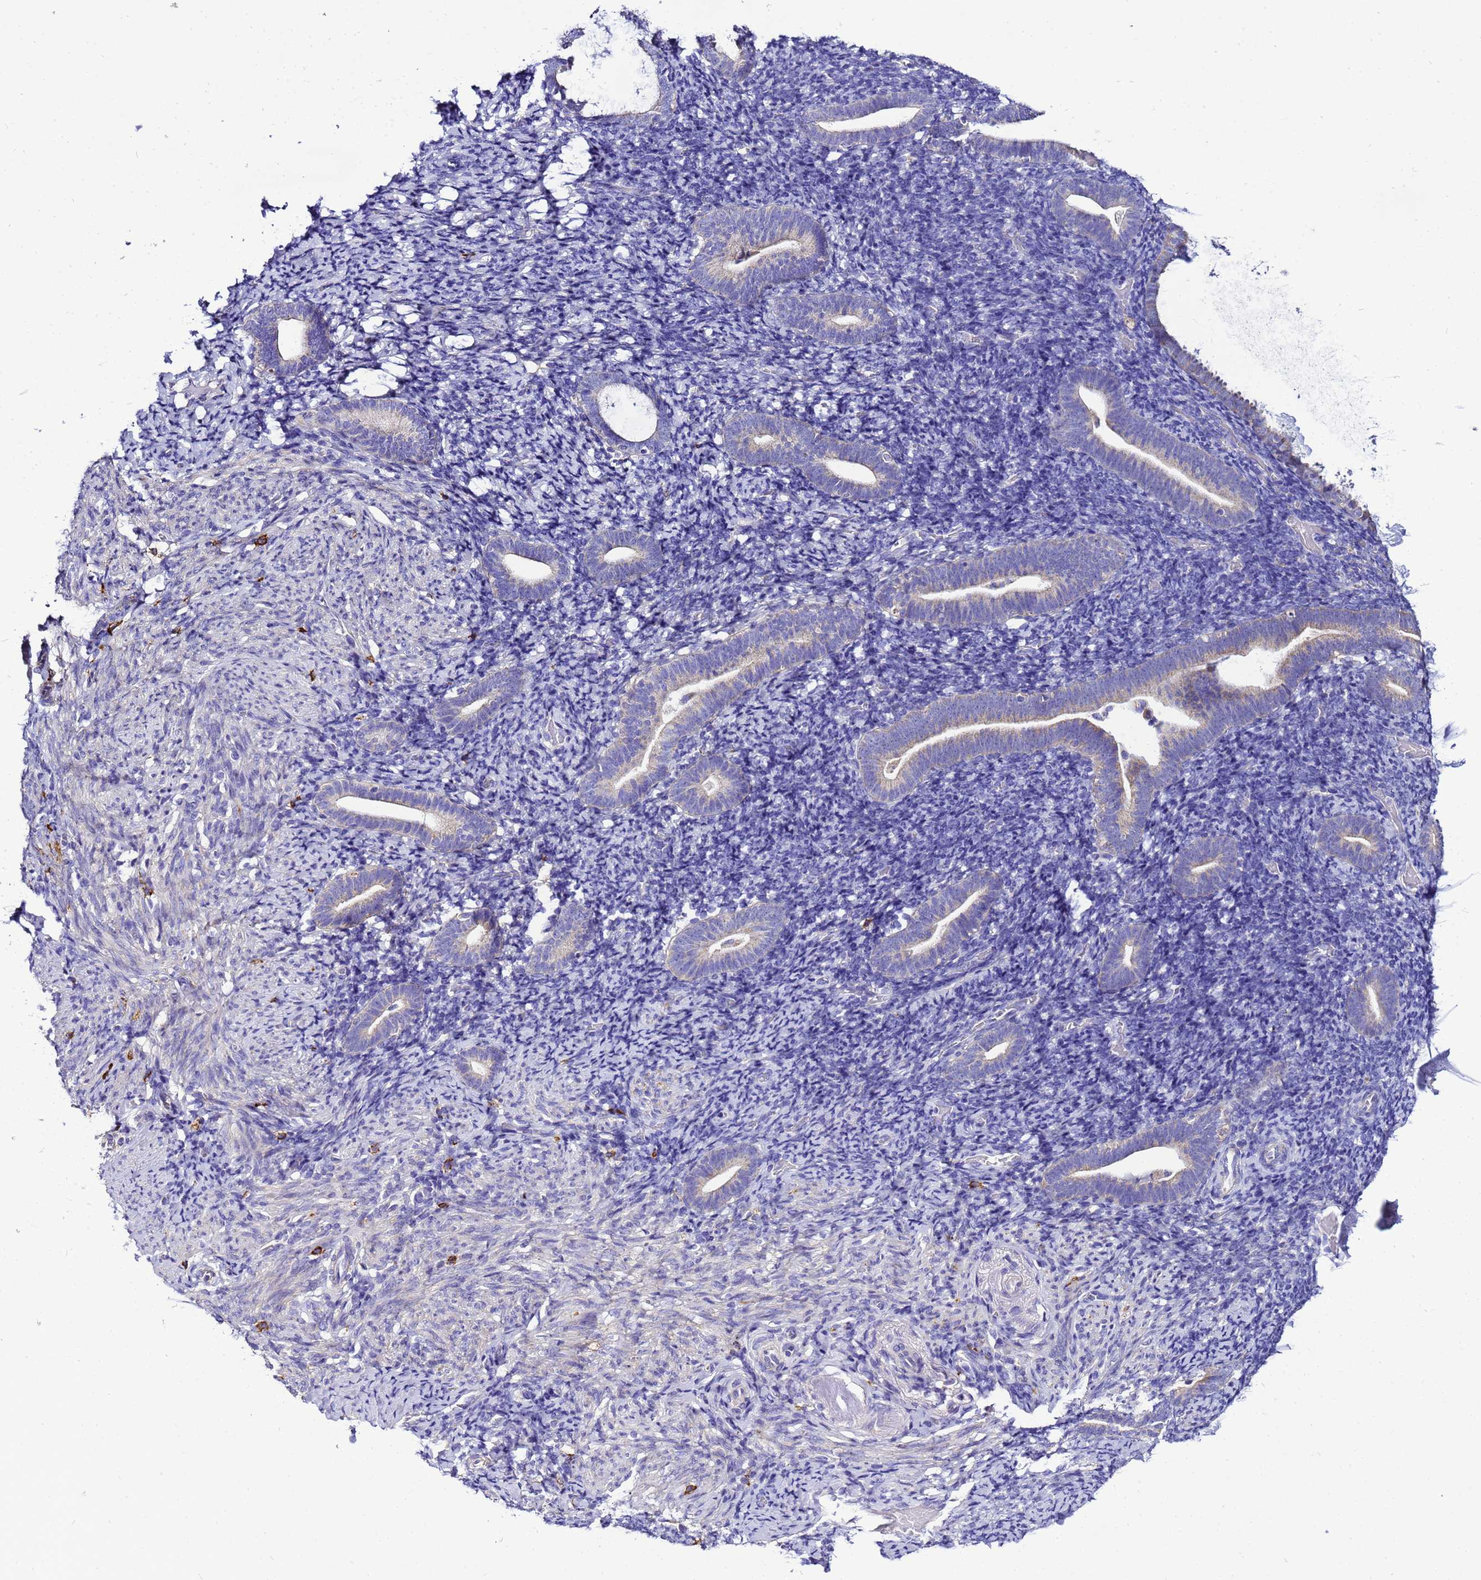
{"staining": {"intensity": "negative", "quantity": "none", "location": "none"}, "tissue": "endometrium", "cell_type": "Cells in endometrial stroma", "image_type": "normal", "snomed": [{"axis": "morphology", "description": "Normal tissue, NOS"}, {"axis": "topography", "description": "Endometrium"}], "caption": "High power microscopy image of an IHC micrograph of unremarkable endometrium, revealing no significant staining in cells in endometrial stroma.", "gene": "HIGD2A", "patient": {"sex": "female", "age": 51}}